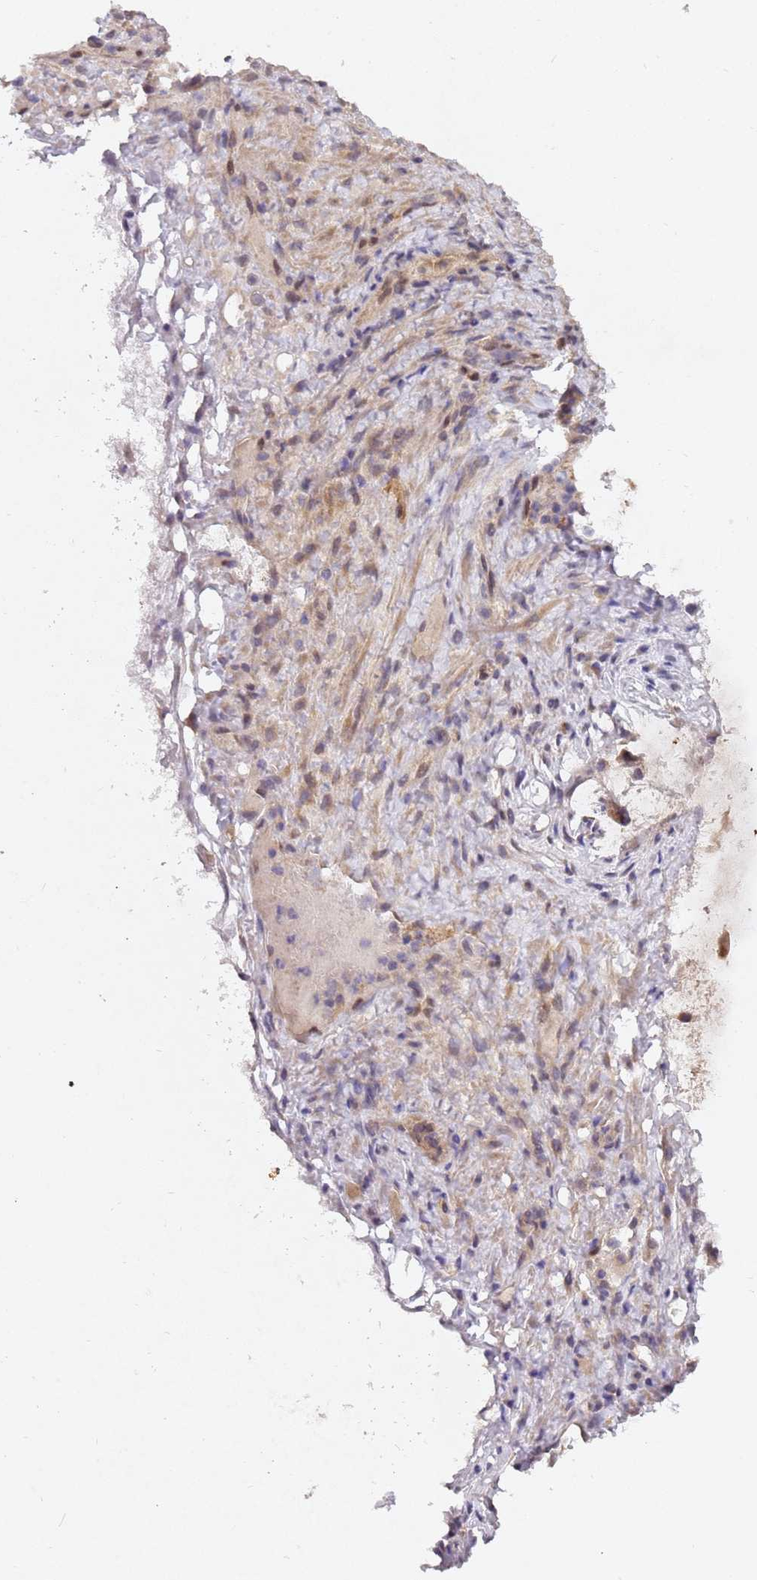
{"staining": {"intensity": "negative", "quantity": "none", "location": "none"}, "tissue": "ovarian cancer", "cell_type": "Tumor cells", "image_type": "cancer", "snomed": [{"axis": "morphology", "description": "Cystadenocarcinoma, mucinous, NOS"}, {"axis": "topography", "description": "Ovary"}], "caption": "DAB immunohistochemical staining of human ovarian cancer (mucinous cystadenocarcinoma) reveals no significant positivity in tumor cells.", "gene": "ALG11", "patient": {"sex": "female", "age": 37}}